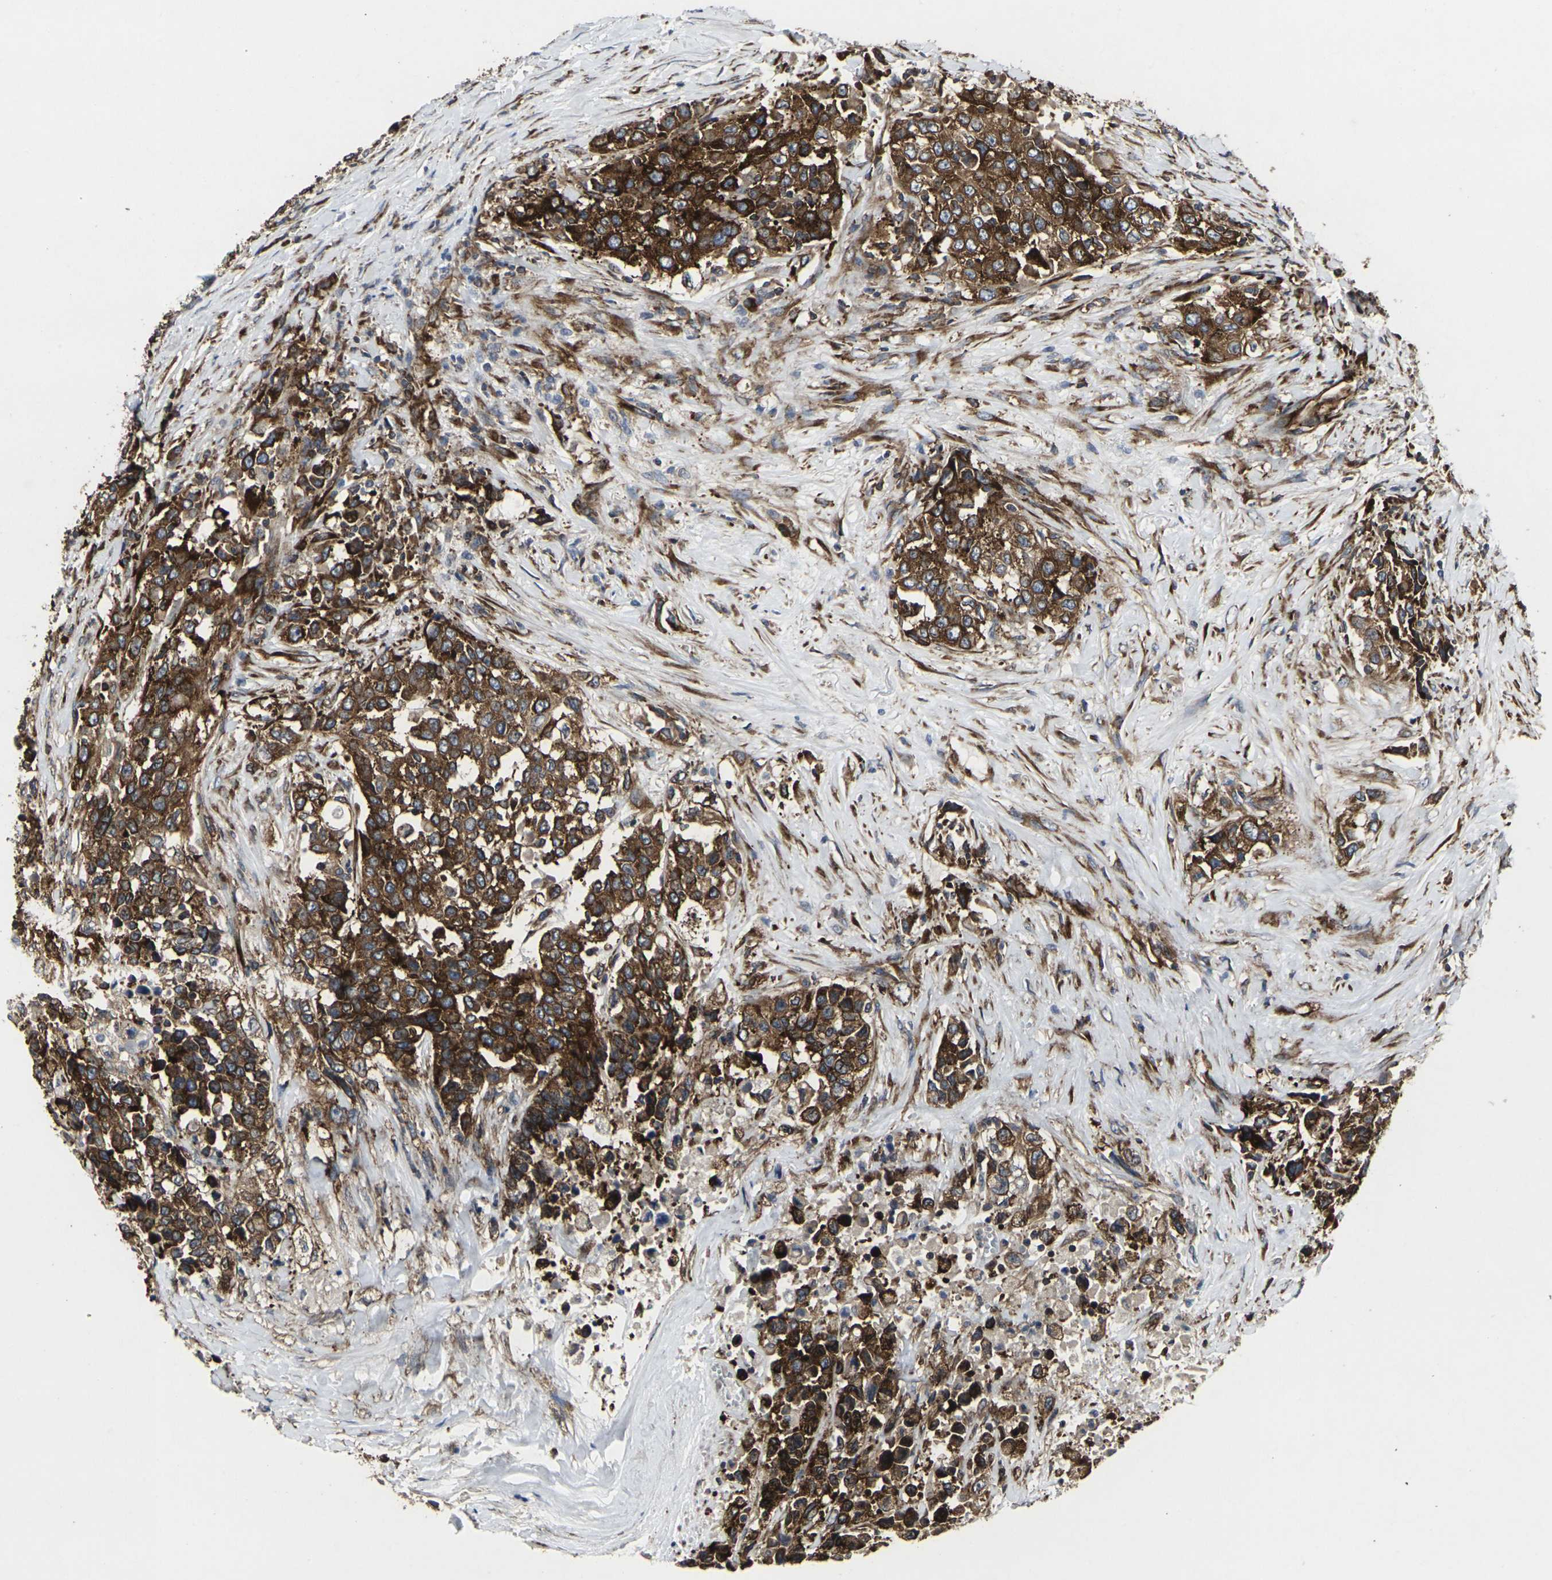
{"staining": {"intensity": "strong", "quantity": ">75%", "location": "cytoplasmic/membranous"}, "tissue": "urothelial cancer", "cell_type": "Tumor cells", "image_type": "cancer", "snomed": [{"axis": "morphology", "description": "Urothelial carcinoma, High grade"}, {"axis": "topography", "description": "Urinary bladder"}], "caption": "The histopathology image demonstrates immunohistochemical staining of urothelial cancer. There is strong cytoplasmic/membranous expression is present in approximately >75% of tumor cells.", "gene": "MARCHF2", "patient": {"sex": "female", "age": 80}}